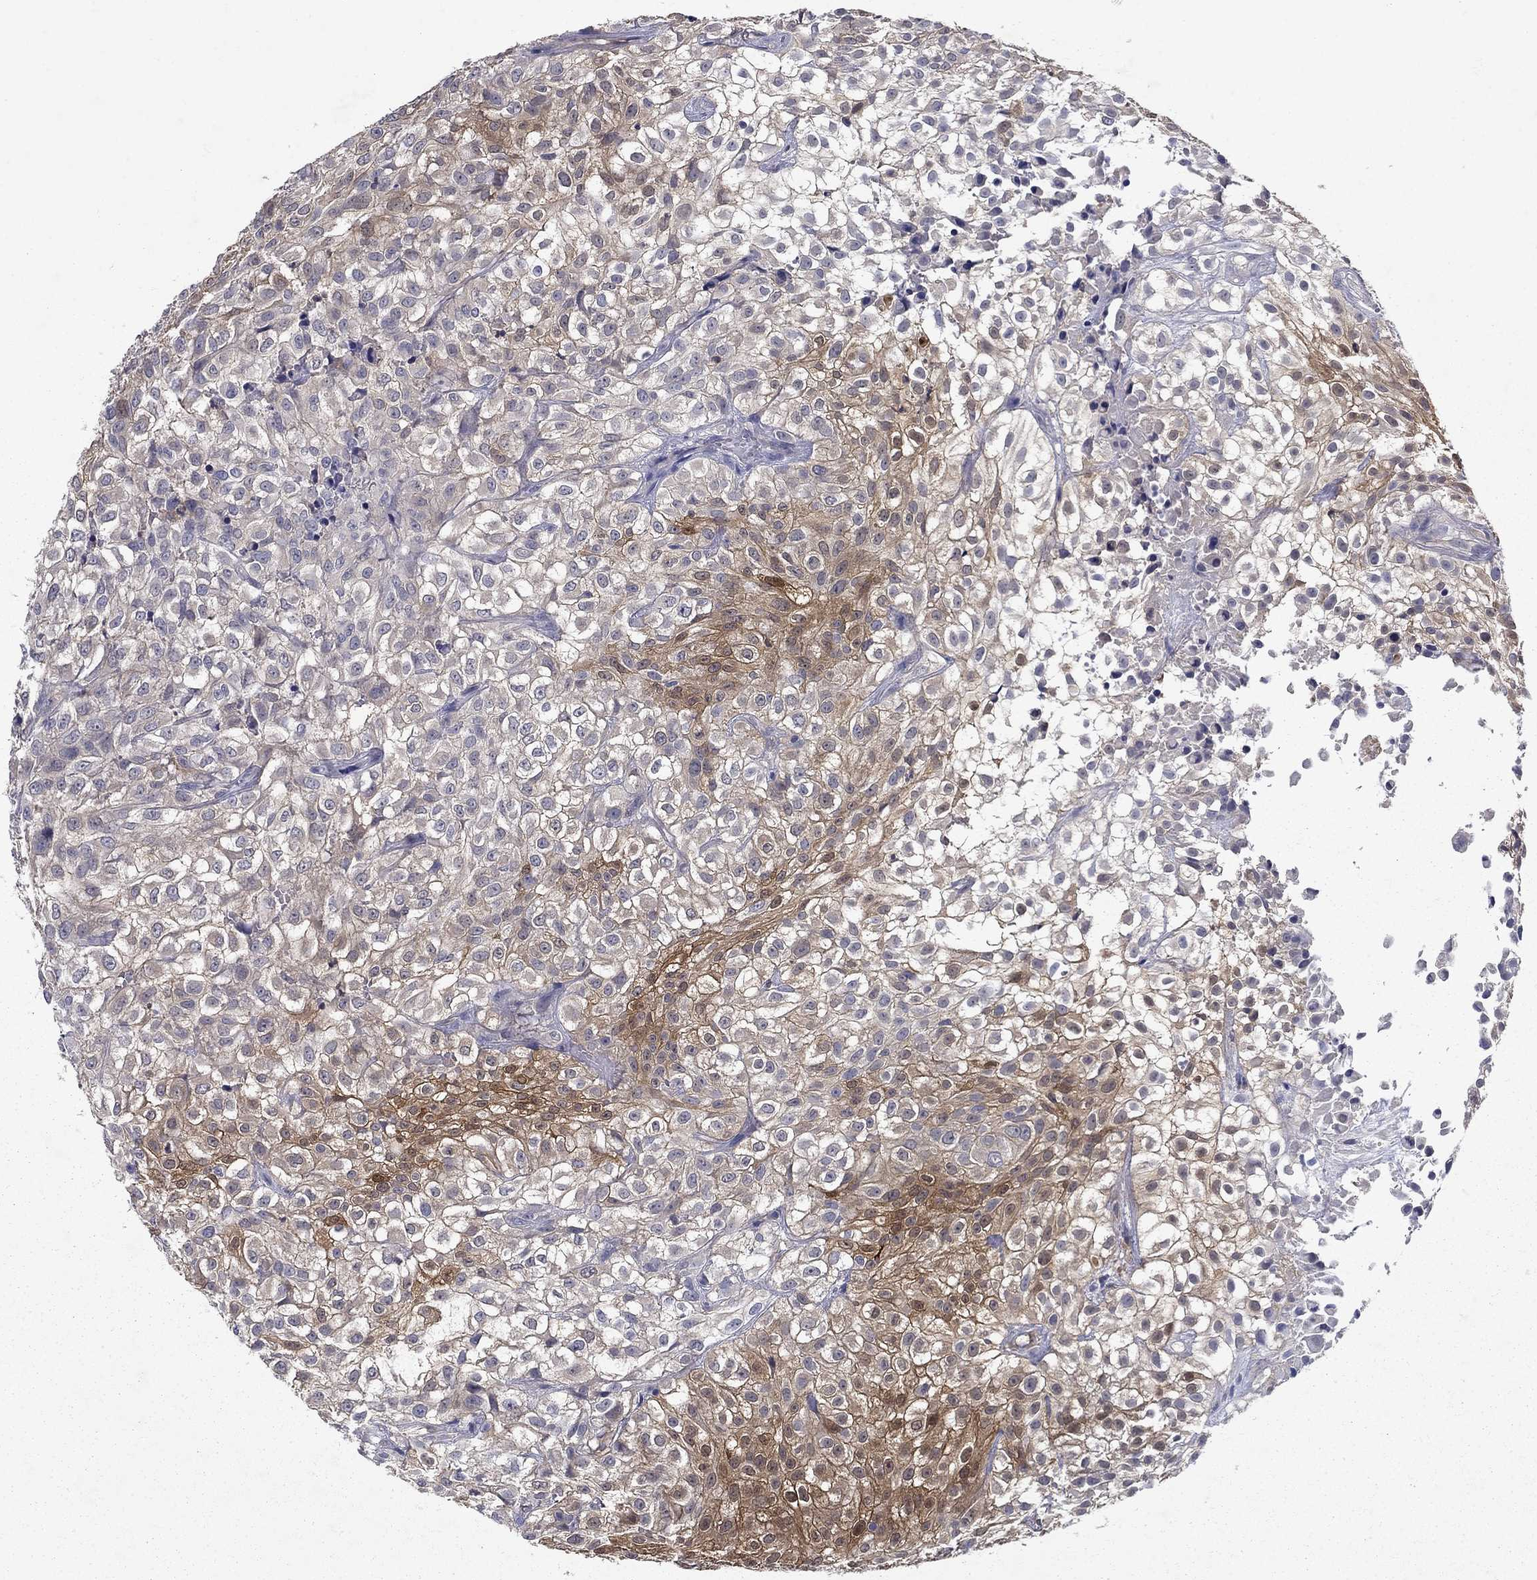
{"staining": {"intensity": "strong", "quantity": "<25%", "location": "cytoplasmic/membranous"}, "tissue": "urothelial cancer", "cell_type": "Tumor cells", "image_type": "cancer", "snomed": [{"axis": "morphology", "description": "Urothelial carcinoma, High grade"}, {"axis": "topography", "description": "Urinary bladder"}], "caption": "Urothelial cancer tissue reveals strong cytoplasmic/membranous expression in about <25% of tumor cells, visualized by immunohistochemistry.", "gene": "GLTP", "patient": {"sex": "male", "age": 56}}